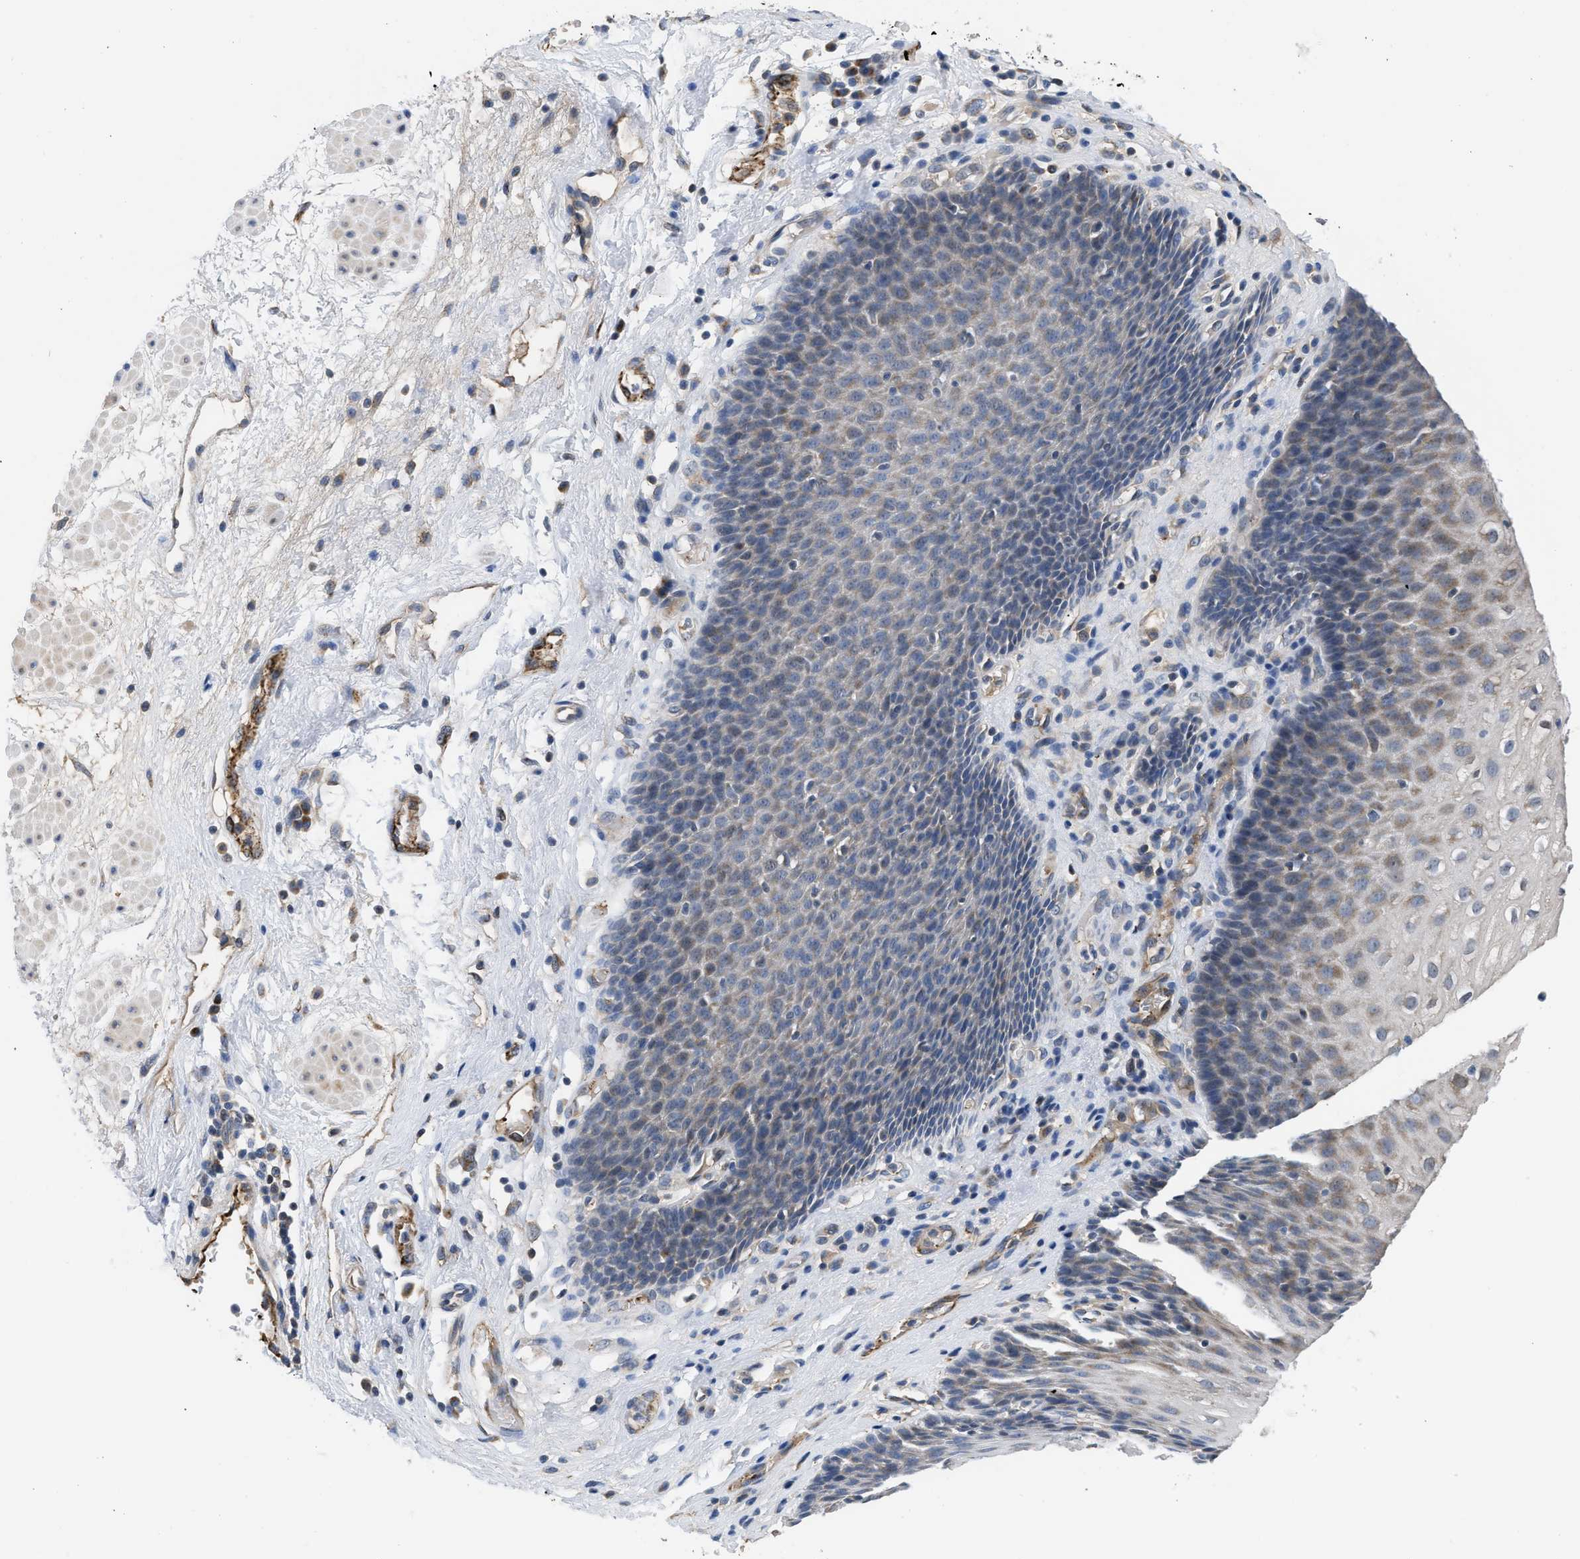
{"staining": {"intensity": "weak", "quantity": "<25%", "location": "cytoplasmic/membranous"}, "tissue": "esophagus", "cell_type": "Squamous epithelial cells", "image_type": "normal", "snomed": [{"axis": "morphology", "description": "Normal tissue, NOS"}, {"axis": "topography", "description": "Esophagus"}], "caption": "Esophagus was stained to show a protein in brown. There is no significant staining in squamous epithelial cells.", "gene": "PIM1", "patient": {"sex": "male", "age": 48}}